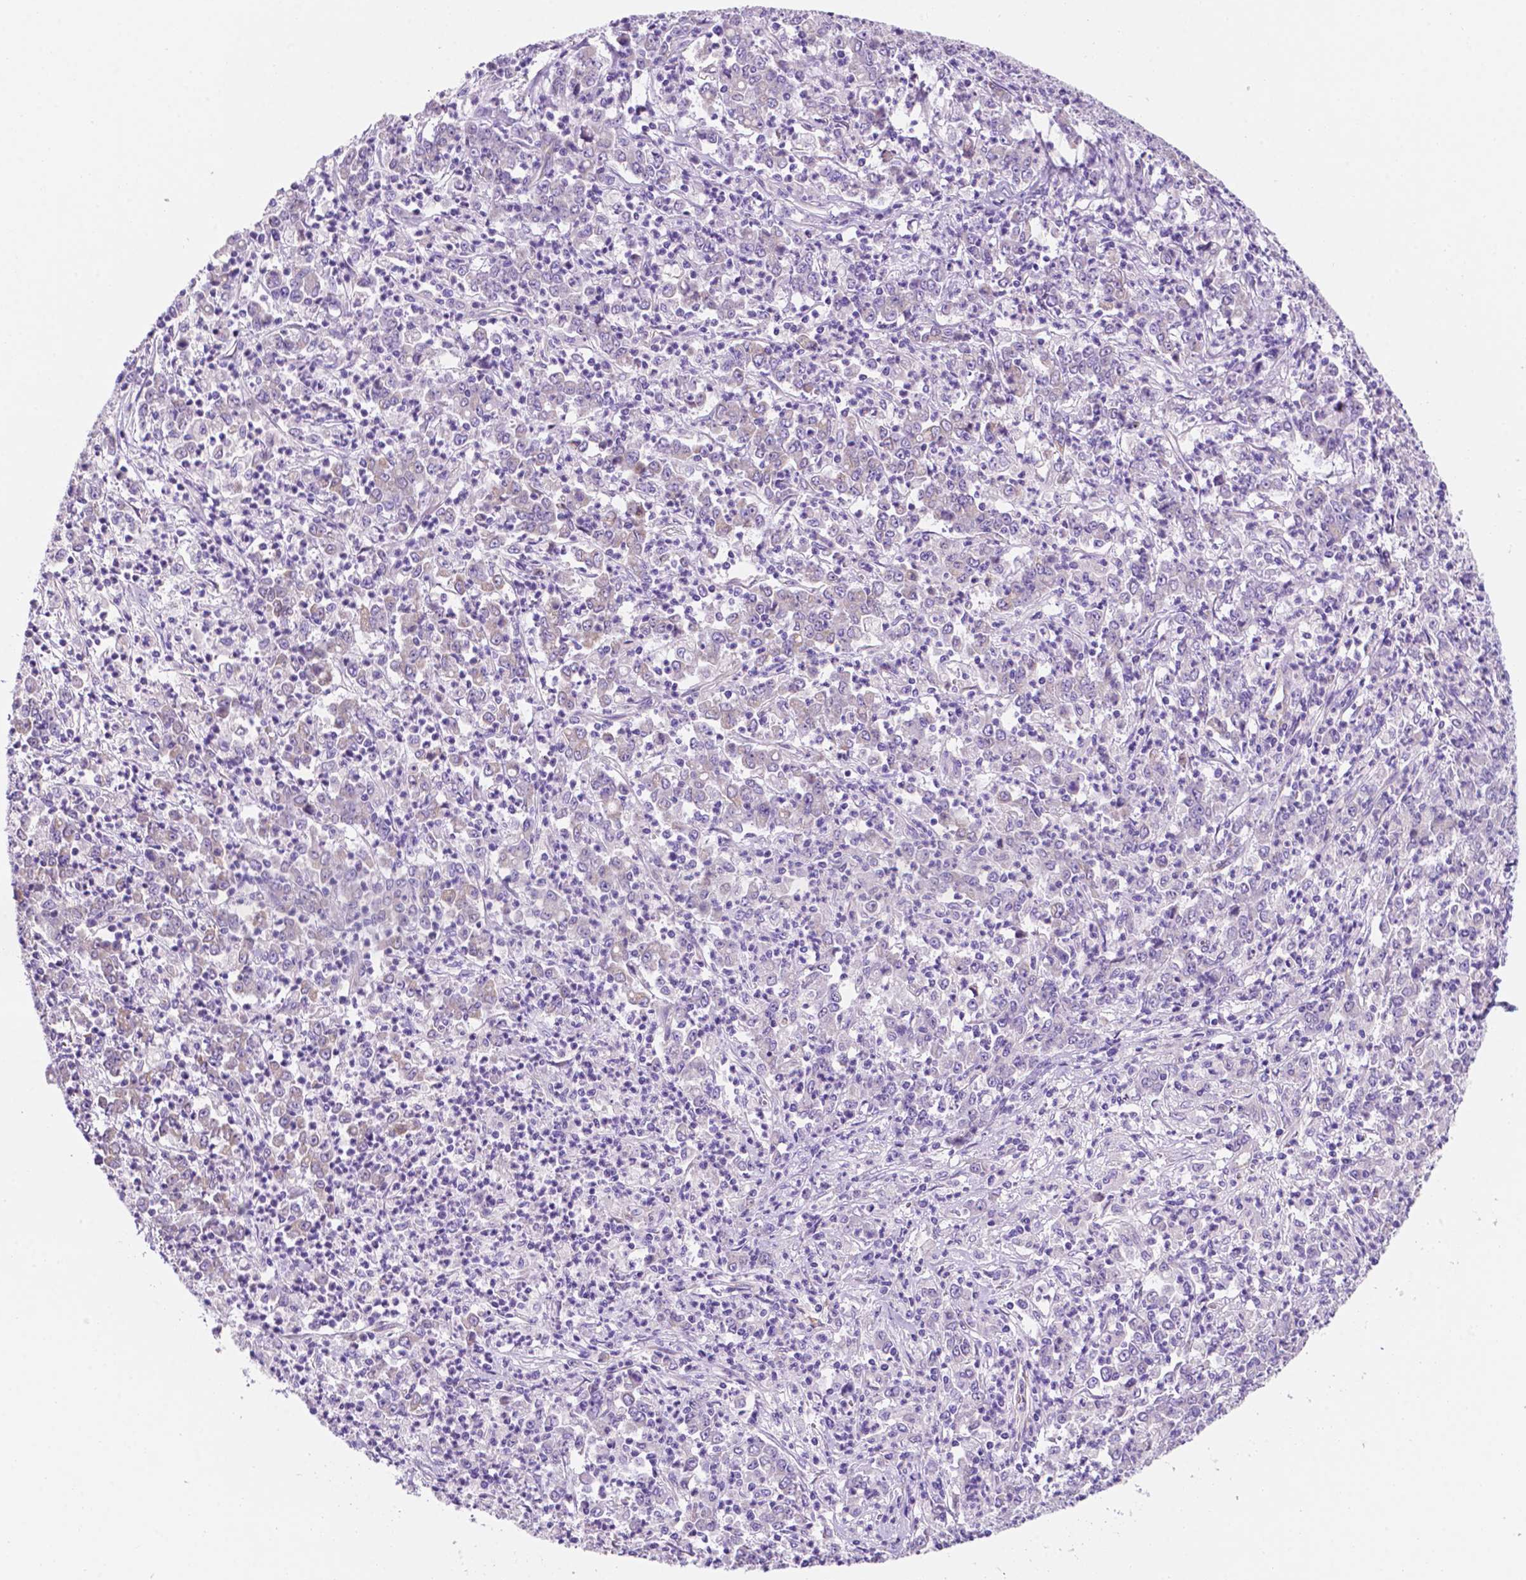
{"staining": {"intensity": "negative", "quantity": "none", "location": "none"}, "tissue": "stomach cancer", "cell_type": "Tumor cells", "image_type": "cancer", "snomed": [{"axis": "morphology", "description": "Adenocarcinoma, NOS"}, {"axis": "topography", "description": "Stomach, lower"}], "caption": "Tumor cells are negative for protein expression in human stomach cancer (adenocarcinoma).", "gene": "CEACAM7", "patient": {"sex": "female", "age": 71}}